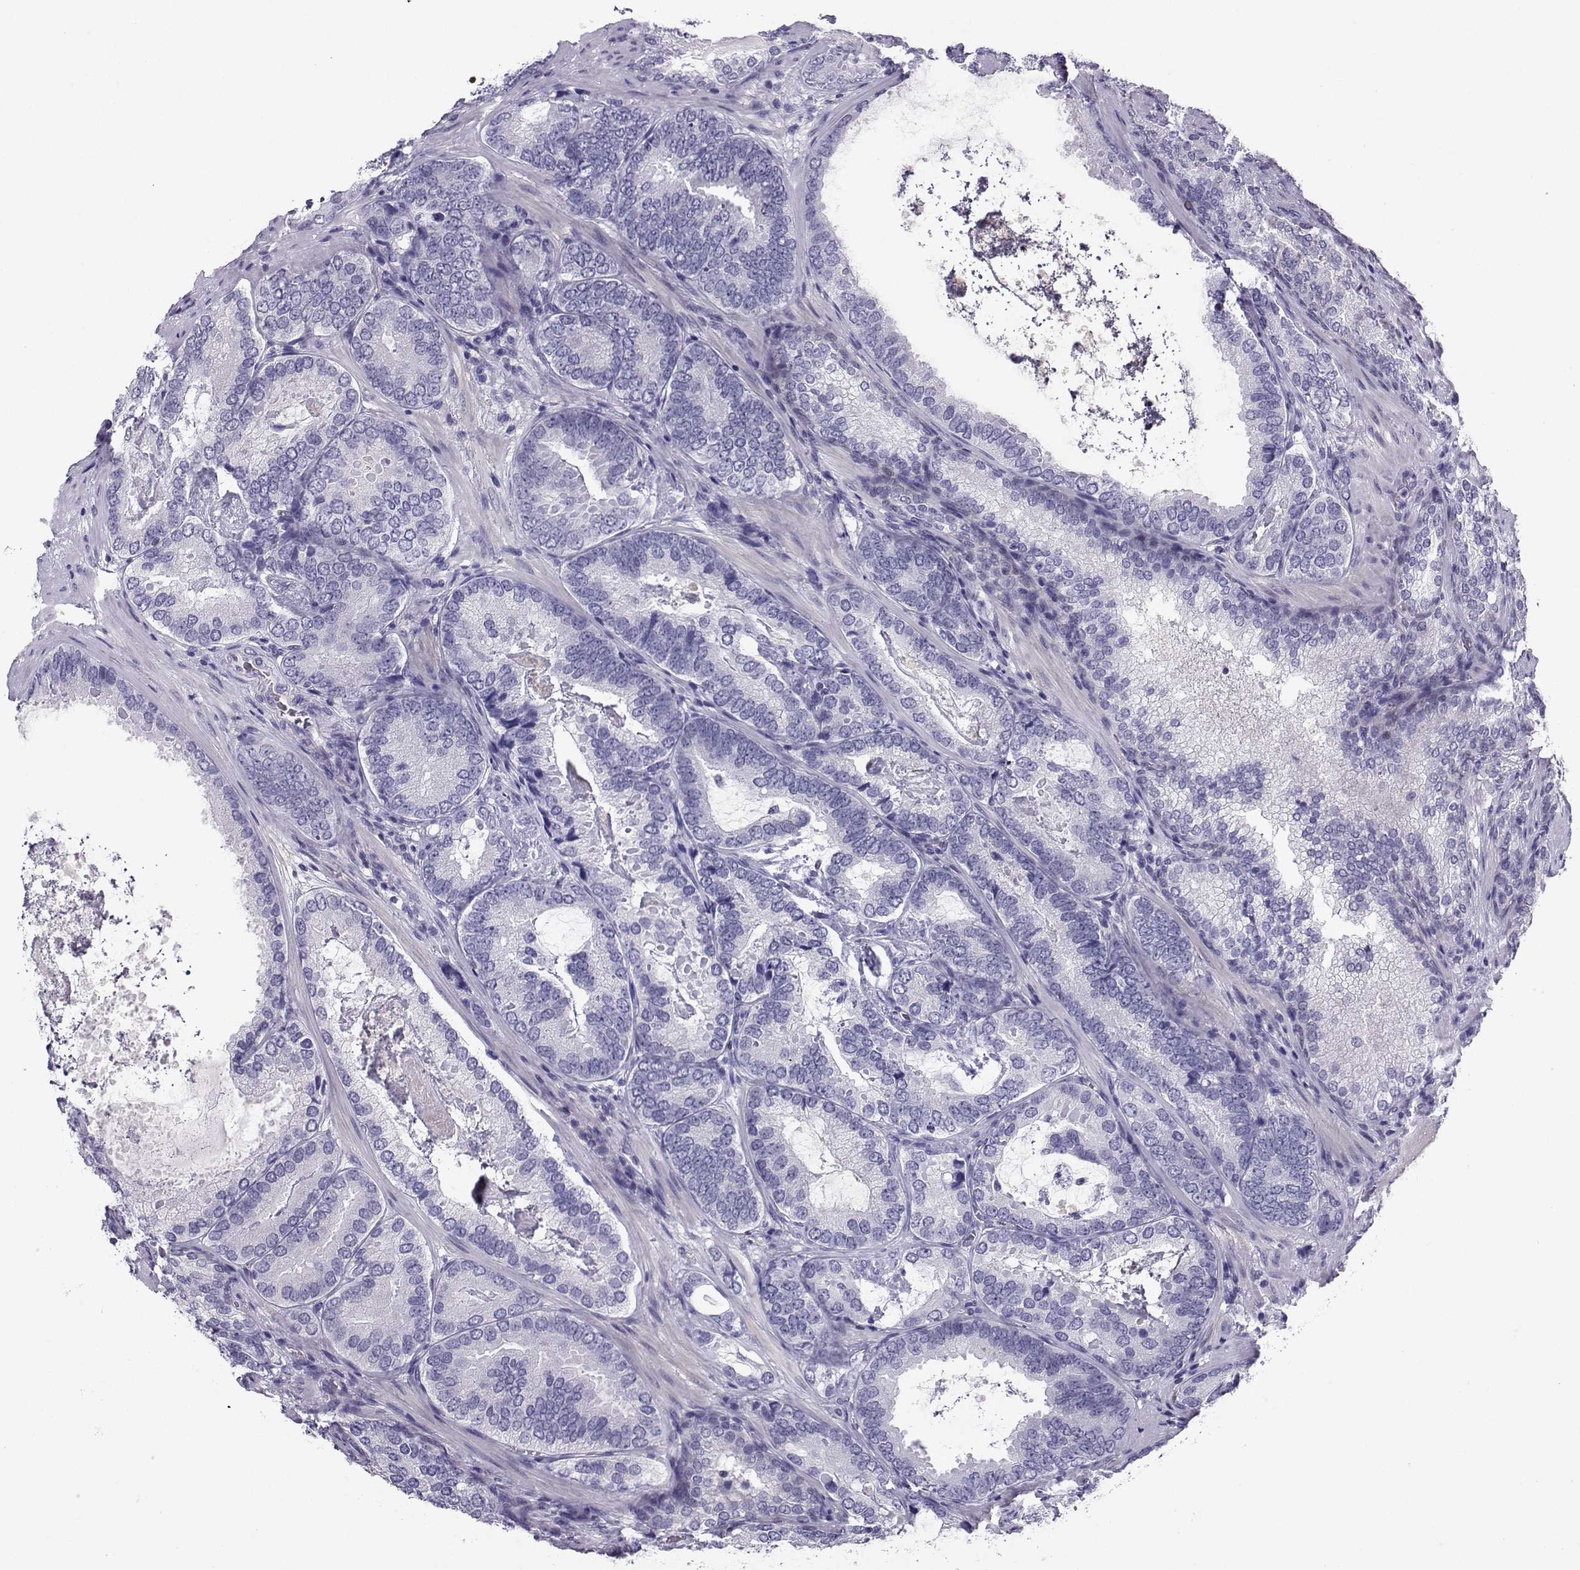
{"staining": {"intensity": "negative", "quantity": "none", "location": "none"}, "tissue": "prostate cancer", "cell_type": "Tumor cells", "image_type": "cancer", "snomed": [{"axis": "morphology", "description": "Adenocarcinoma, Low grade"}, {"axis": "topography", "description": "Prostate"}], "caption": "DAB (3,3'-diaminobenzidine) immunohistochemical staining of low-grade adenocarcinoma (prostate) reveals no significant staining in tumor cells.", "gene": "PGK1", "patient": {"sex": "male", "age": 60}}